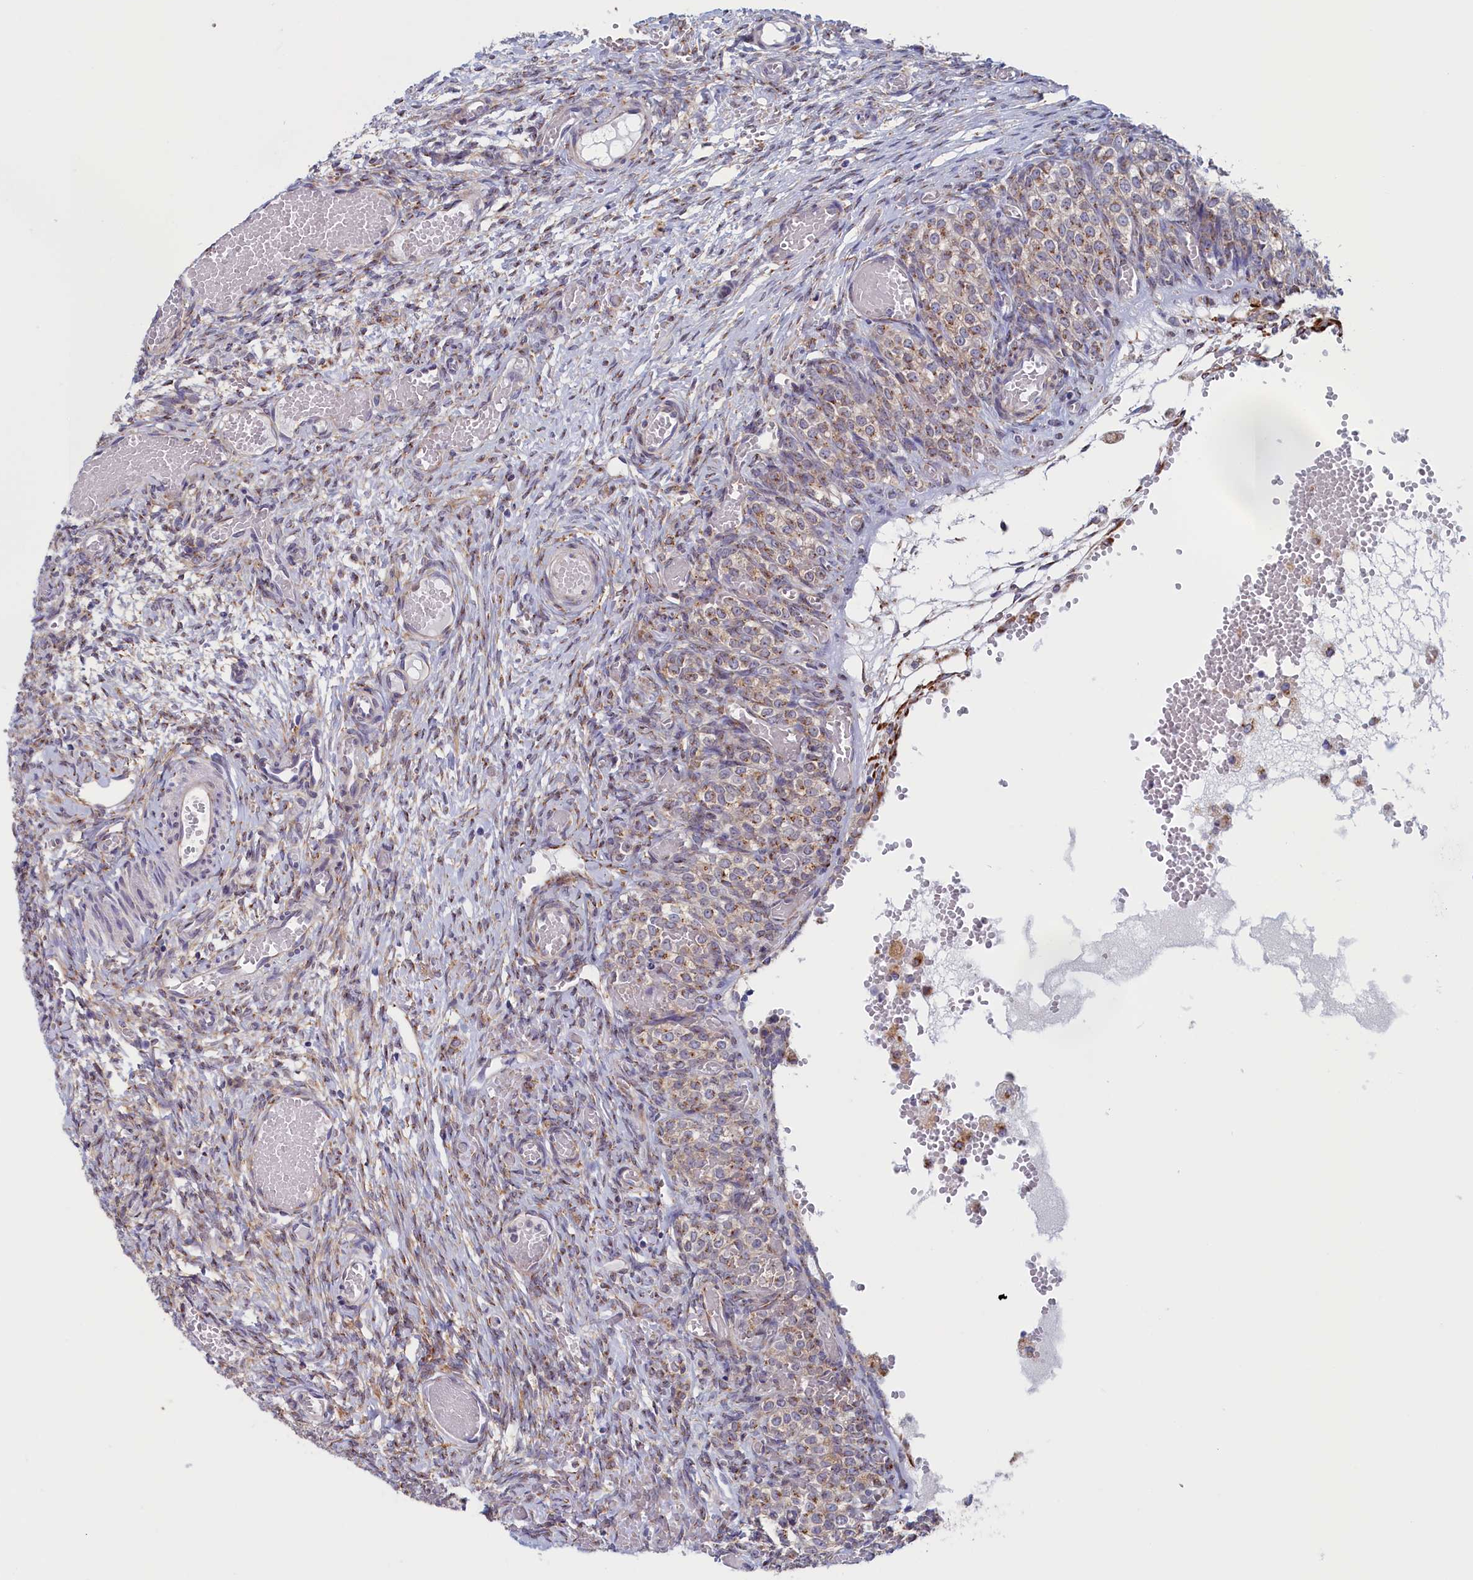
{"staining": {"intensity": "moderate", "quantity": "<25%", "location": "cytoplasmic/membranous"}, "tissue": "ovary", "cell_type": "Follicle cells", "image_type": "normal", "snomed": [{"axis": "morphology", "description": "Adenocarcinoma, NOS"}, {"axis": "topography", "description": "Endometrium"}], "caption": "Immunohistochemical staining of normal human ovary reveals moderate cytoplasmic/membranous protein expression in about <25% of follicle cells. Immunohistochemistry (ihc) stains the protein of interest in brown and the nuclei are stained blue.", "gene": "CCDC68", "patient": {"sex": "female", "age": 32}}